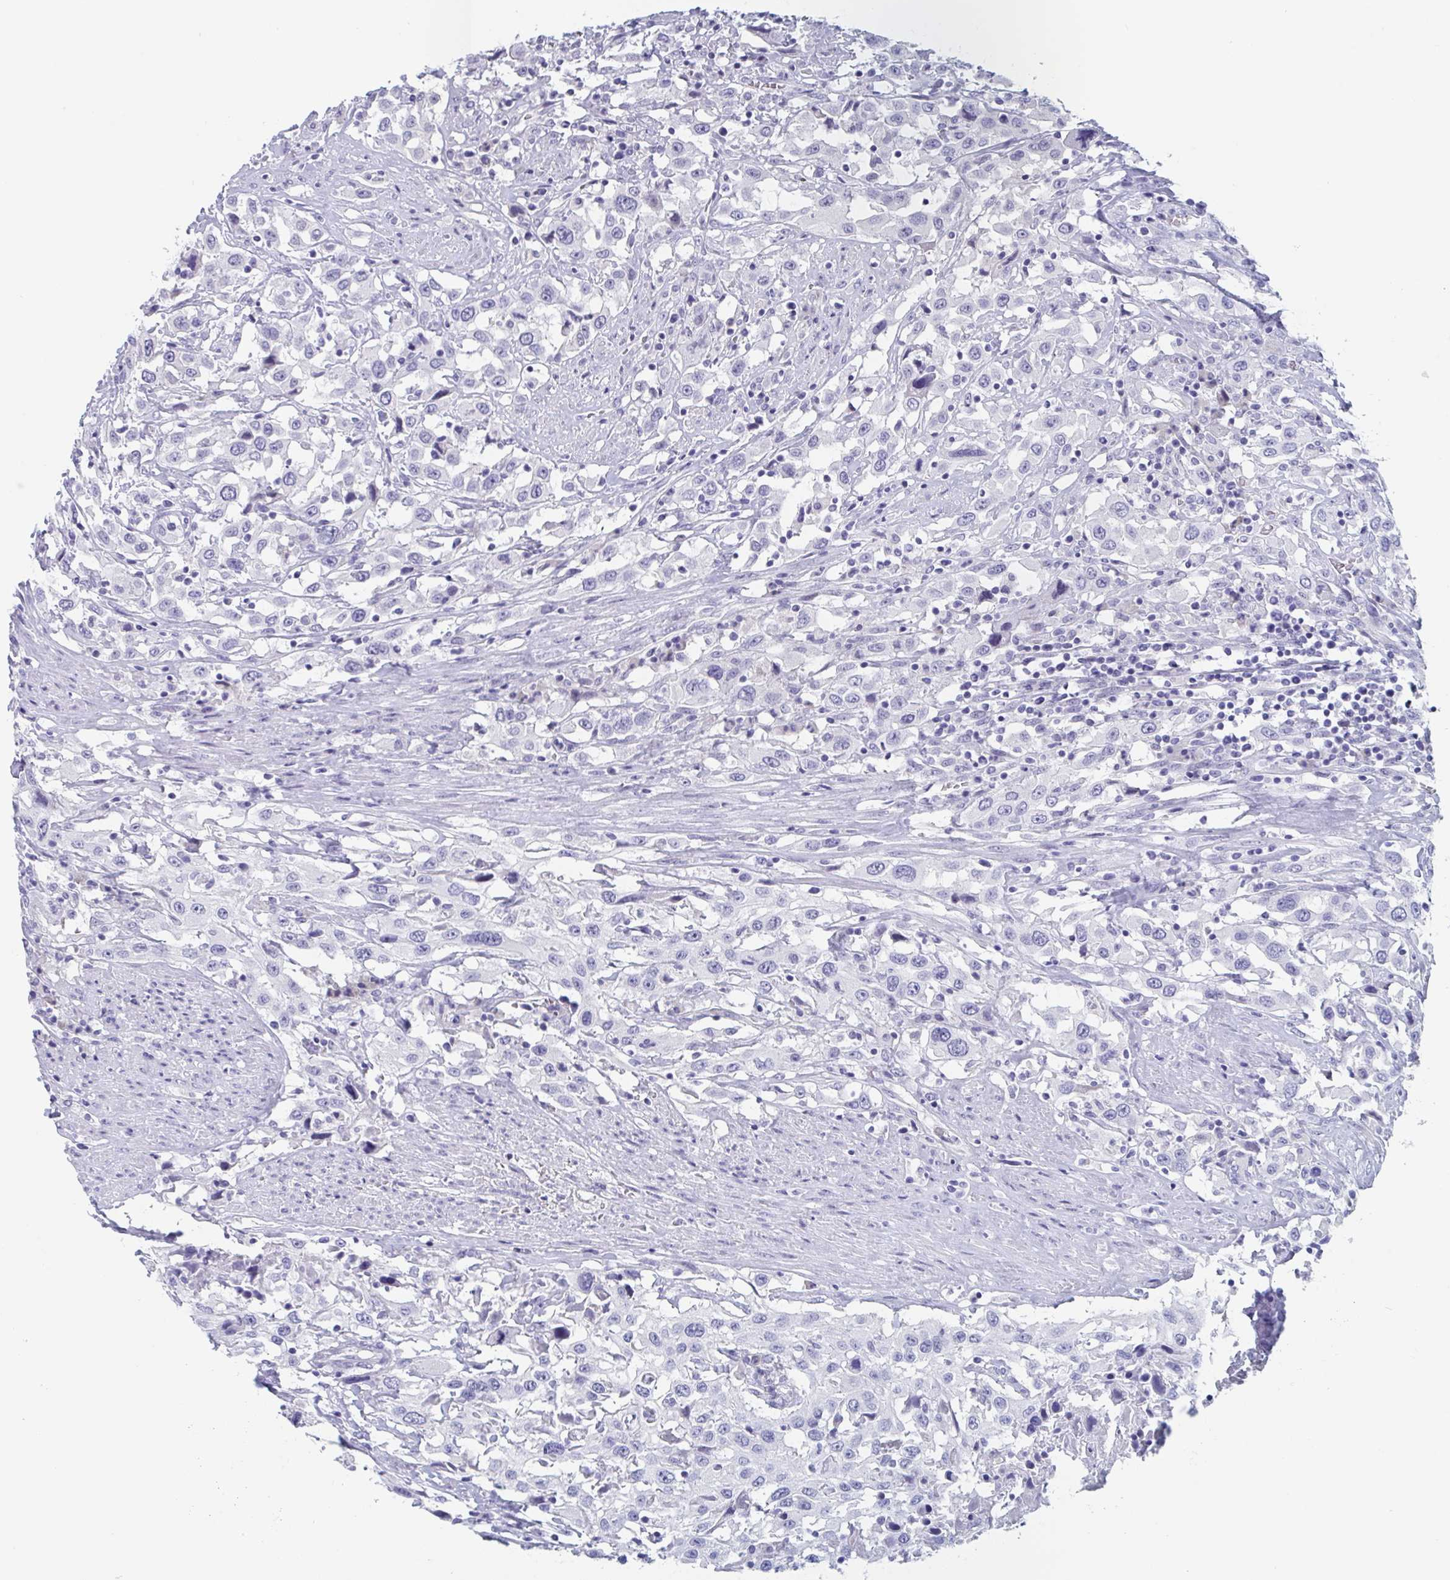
{"staining": {"intensity": "negative", "quantity": "none", "location": "none"}, "tissue": "urothelial cancer", "cell_type": "Tumor cells", "image_type": "cancer", "snomed": [{"axis": "morphology", "description": "Urothelial carcinoma, High grade"}, {"axis": "topography", "description": "Urinary bladder"}], "caption": "High-grade urothelial carcinoma was stained to show a protein in brown. There is no significant positivity in tumor cells.", "gene": "DPEP3", "patient": {"sex": "male", "age": 61}}